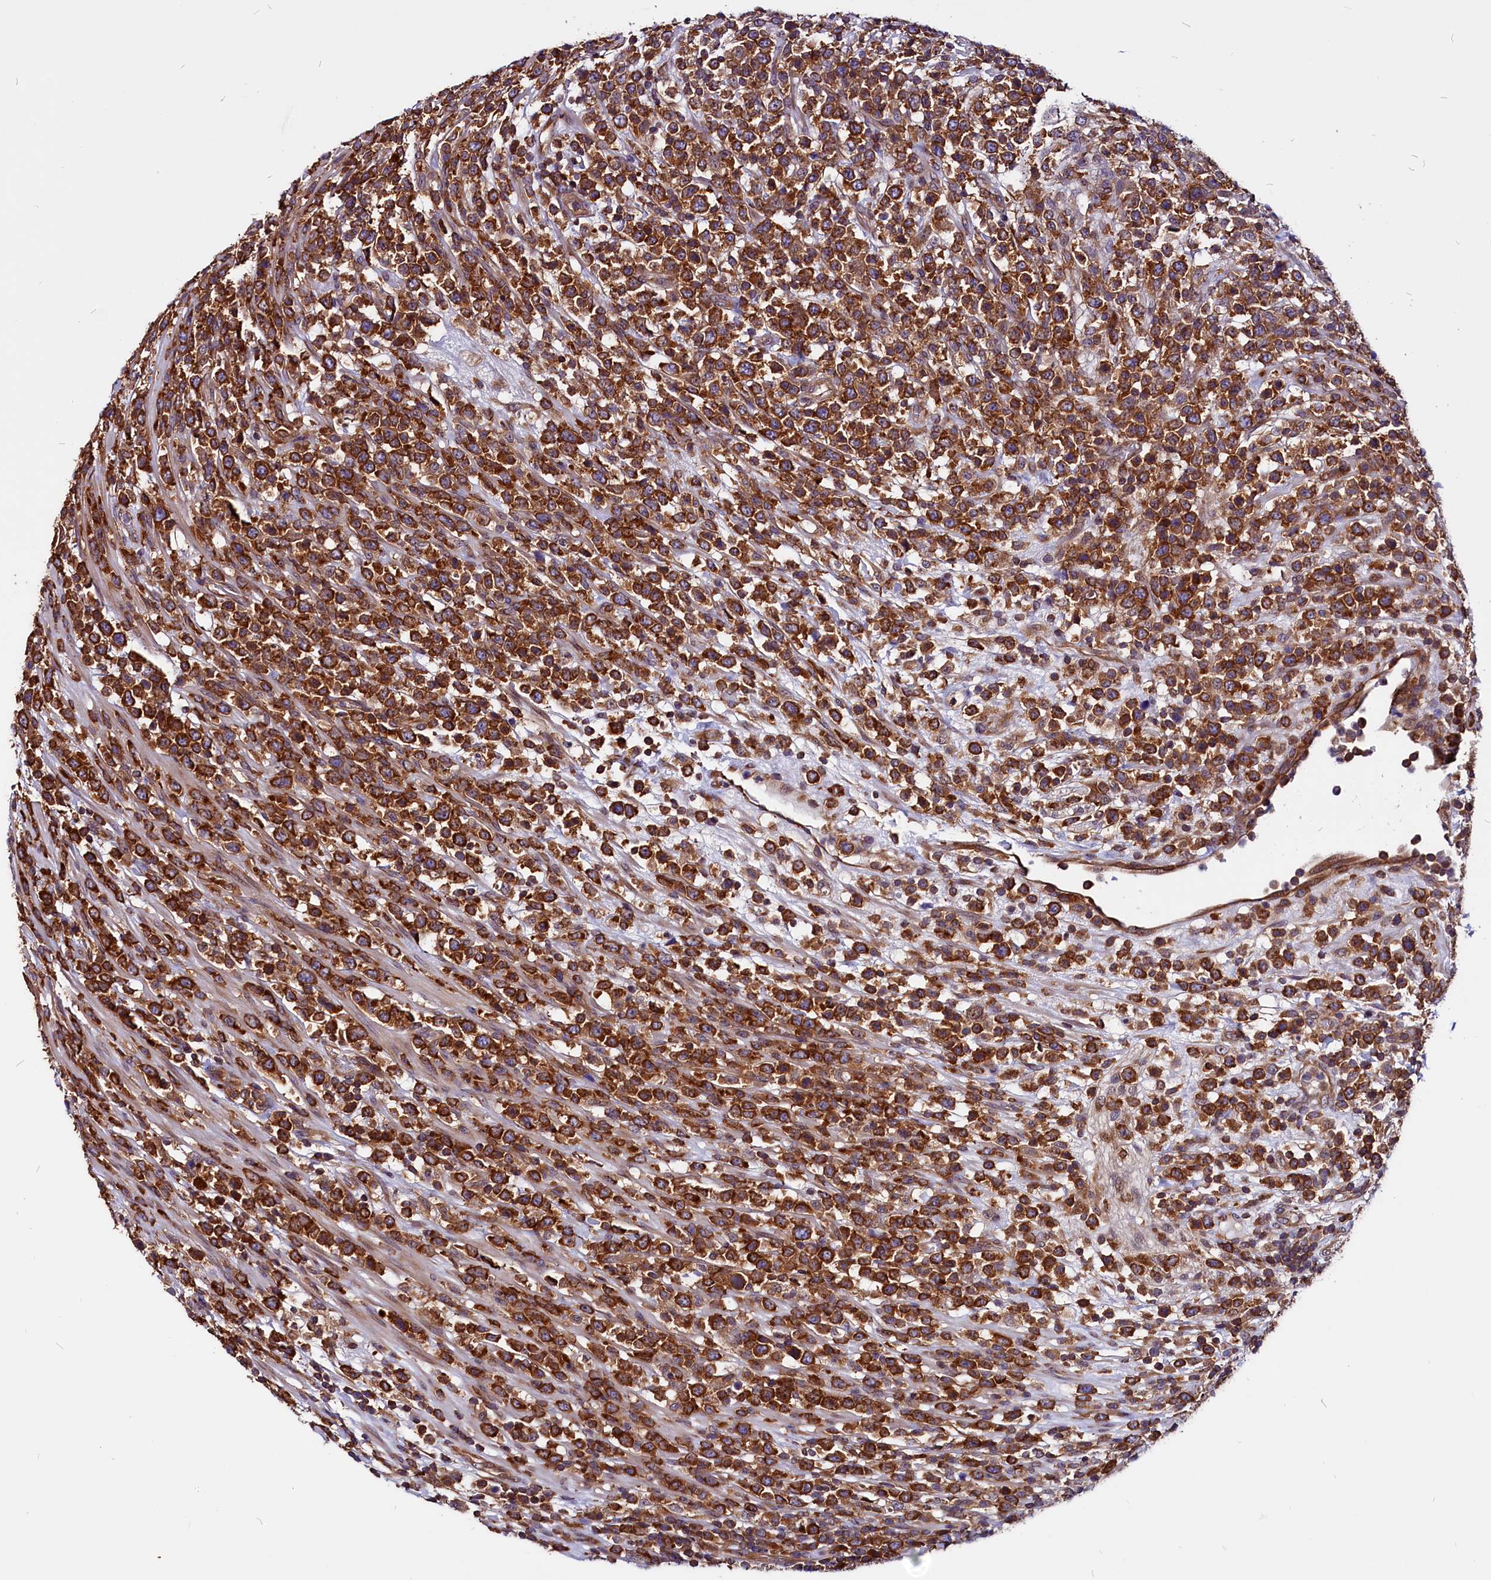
{"staining": {"intensity": "strong", "quantity": ">75%", "location": "cytoplasmic/membranous"}, "tissue": "lymphoma", "cell_type": "Tumor cells", "image_type": "cancer", "snomed": [{"axis": "morphology", "description": "Malignant lymphoma, non-Hodgkin's type, High grade"}, {"axis": "topography", "description": "Colon"}], "caption": "High-grade malignant lymphoma, non-Hodgkin's type was stained to show a protein in brown. There is high levels of strong cytoplasmic/membranous positivity in about >75% of tumor cells.", "gene": "EIF3G", "patient": {"sex": "female", "age": 53}}